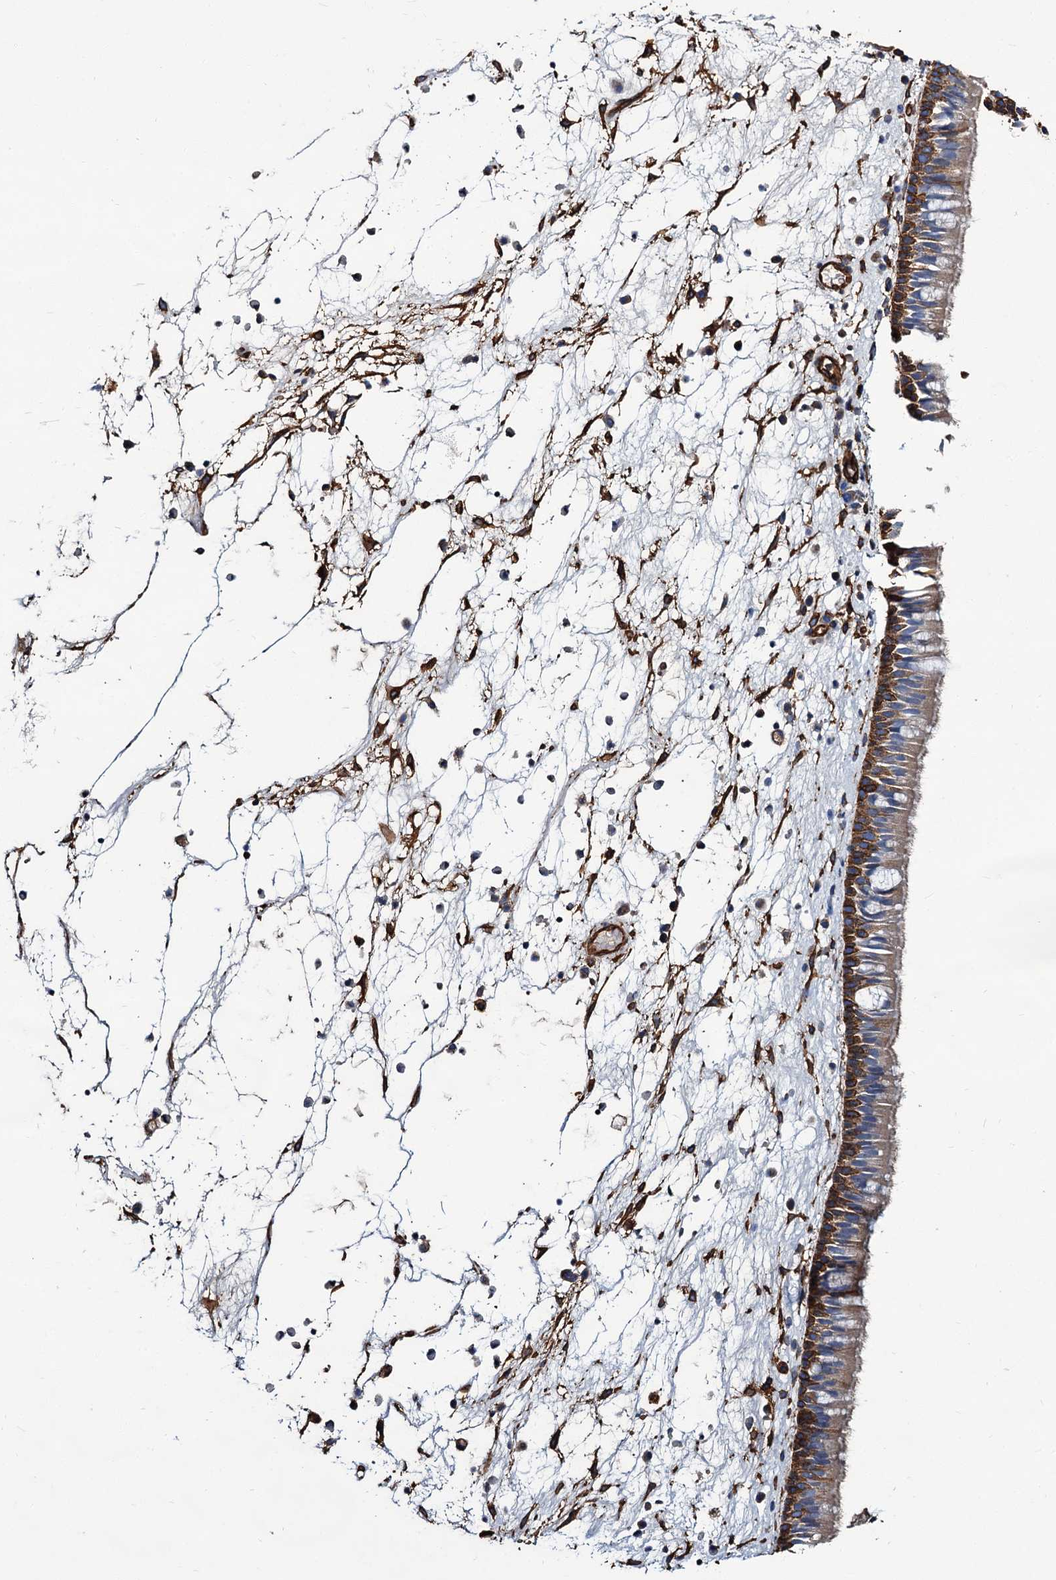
{"staining": {"intensity": "moderate", "quantity": ">75%", "location": "cytoplasmic/membranous"}, "tissue": "nasopharynx", "cell_type": "Respiratory epithelial cells", "image_type": "normal", "snomed": [{"axis": "morphology", "description": "Normal tissue, NOS"}, {"axis": "morphology", "description": "Inflammation, NOS"}, {"axis": "morphology", "description": "Malignant melanoma, Metastatic site"}, {"axis": "topography", "description": "Nasopharynx"}], "caption": "DAB immunohistochemical staining of normal human nasopharynx exhibits moderate cytoplasmic/membranous protein staining in about >75% of respiratory epithelial cells.", "gene": "CACNA1C", "patient": {"sex": "male", "age": 70}}